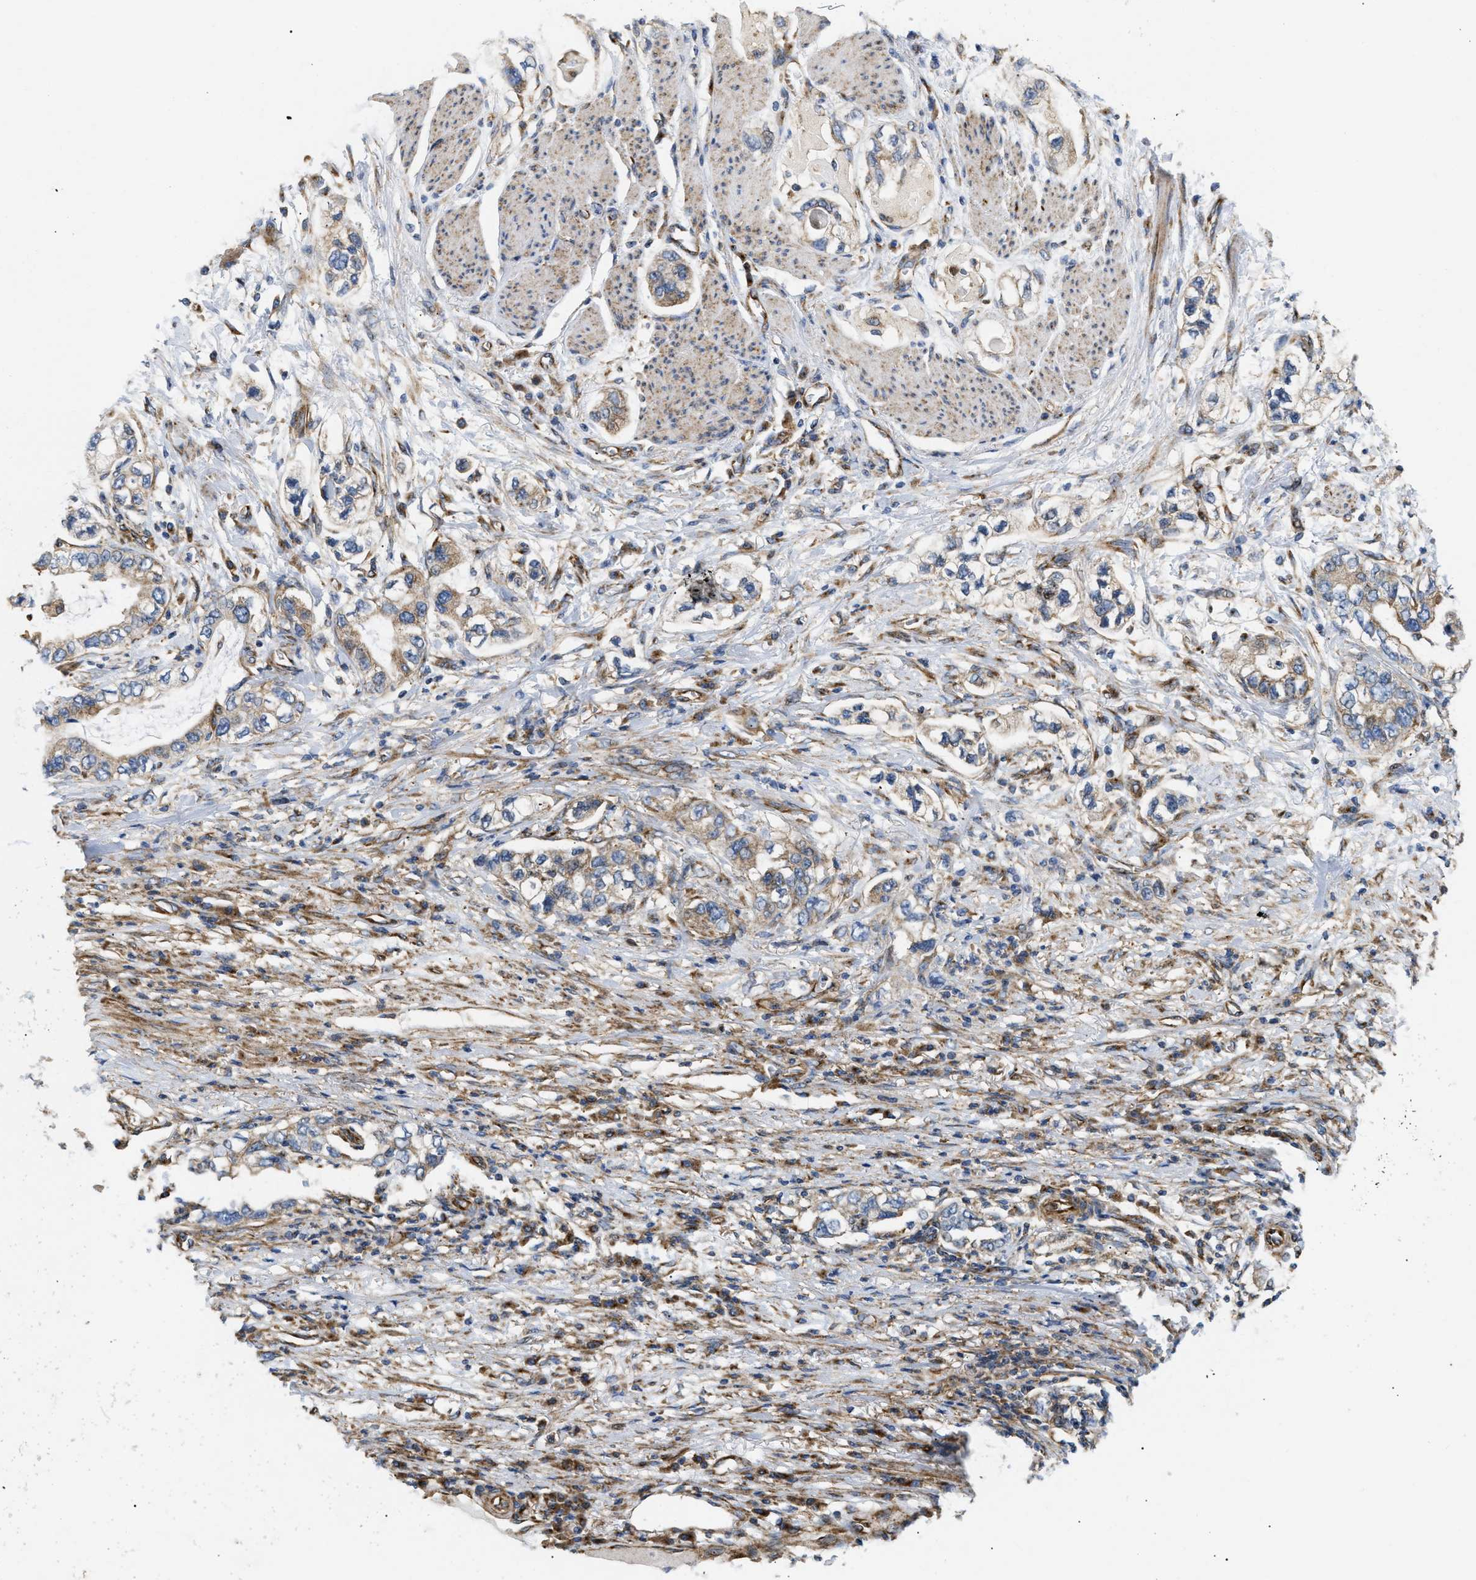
{"staining": {"intensity": "moderate", "quantity": ">75%", "location": "cytoplasmic/membranous"}, "tissue": "stomach cancer", "cell_type": "Tumor cells", "image_type": "cancer", "snomed": [{"axis": "morphology", "description": "Adenocarcinoma, NOS"}, {"axis": "topography", "description": "Stomach, lower"}], "caption": "High-magnification brightfield microscopy of stomach cancer stained with DAB (brown) and counterstained with hematoxylin (blue). tumor cells exhibit moderate cytoplasmic/membranous positivity is seen in approximately>75% of cells.", "gene": "DCTN4", "patient": {"sex": "female", "age": 93}}